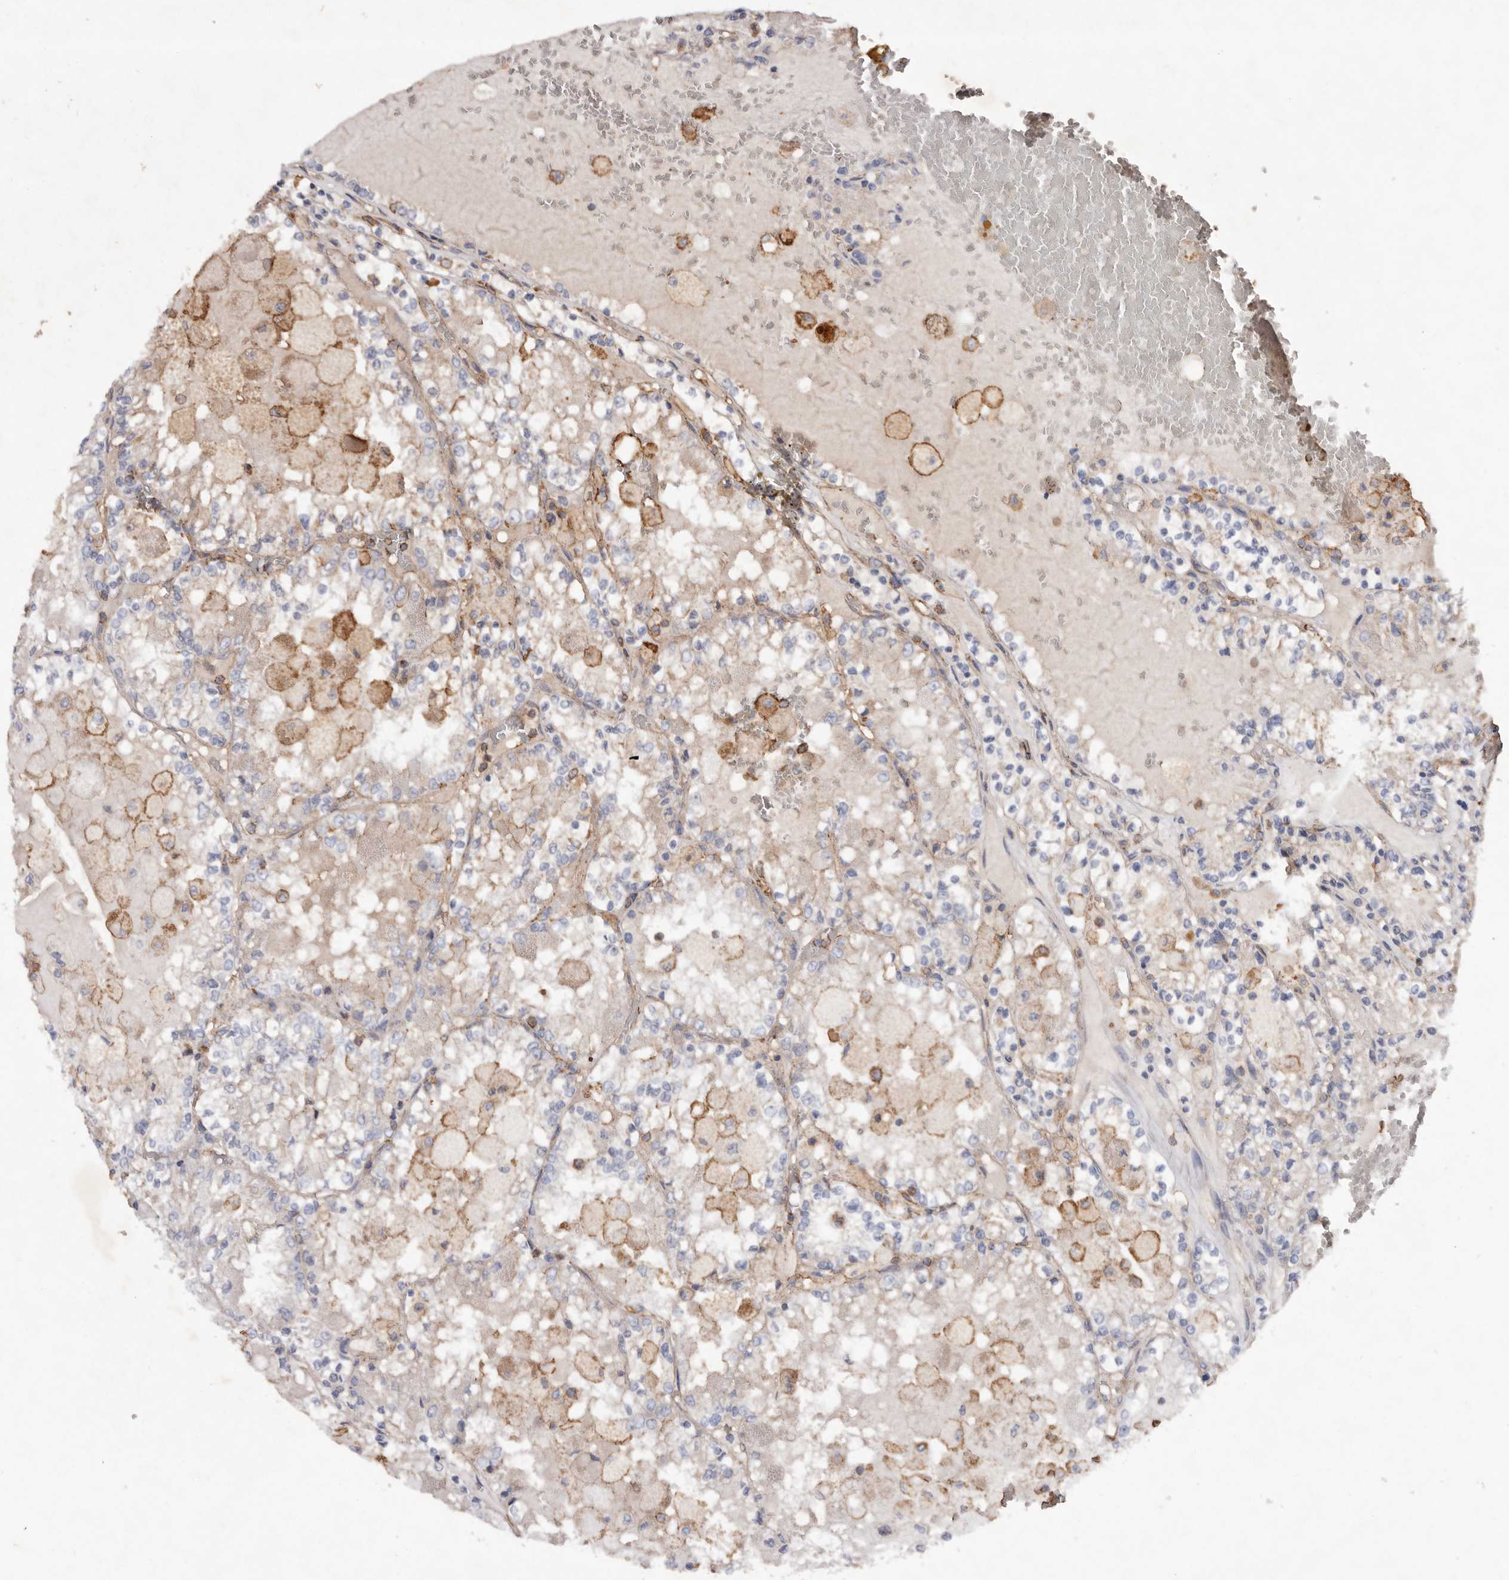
{"staining": {"intensity": "negative", "quantity": "none", "location": "none"}, "tissue": "renal cancer", "cell_type": "Tumor cells", "image_type": "cancer", "snomed": [{"axis": "morphology", "description": "Adenocarcinoma, NOS"}, {"axis": "topography", "description": "Kidney"}], "caption": "Immunohistochemistry photomicrograph of human renal cancer (adenocarcinoma) stained for a protein (brown), which exhibits no staining in tumor cells.", "gene": "COQ8B", "patient": {"sex": "female", "age": 56}}